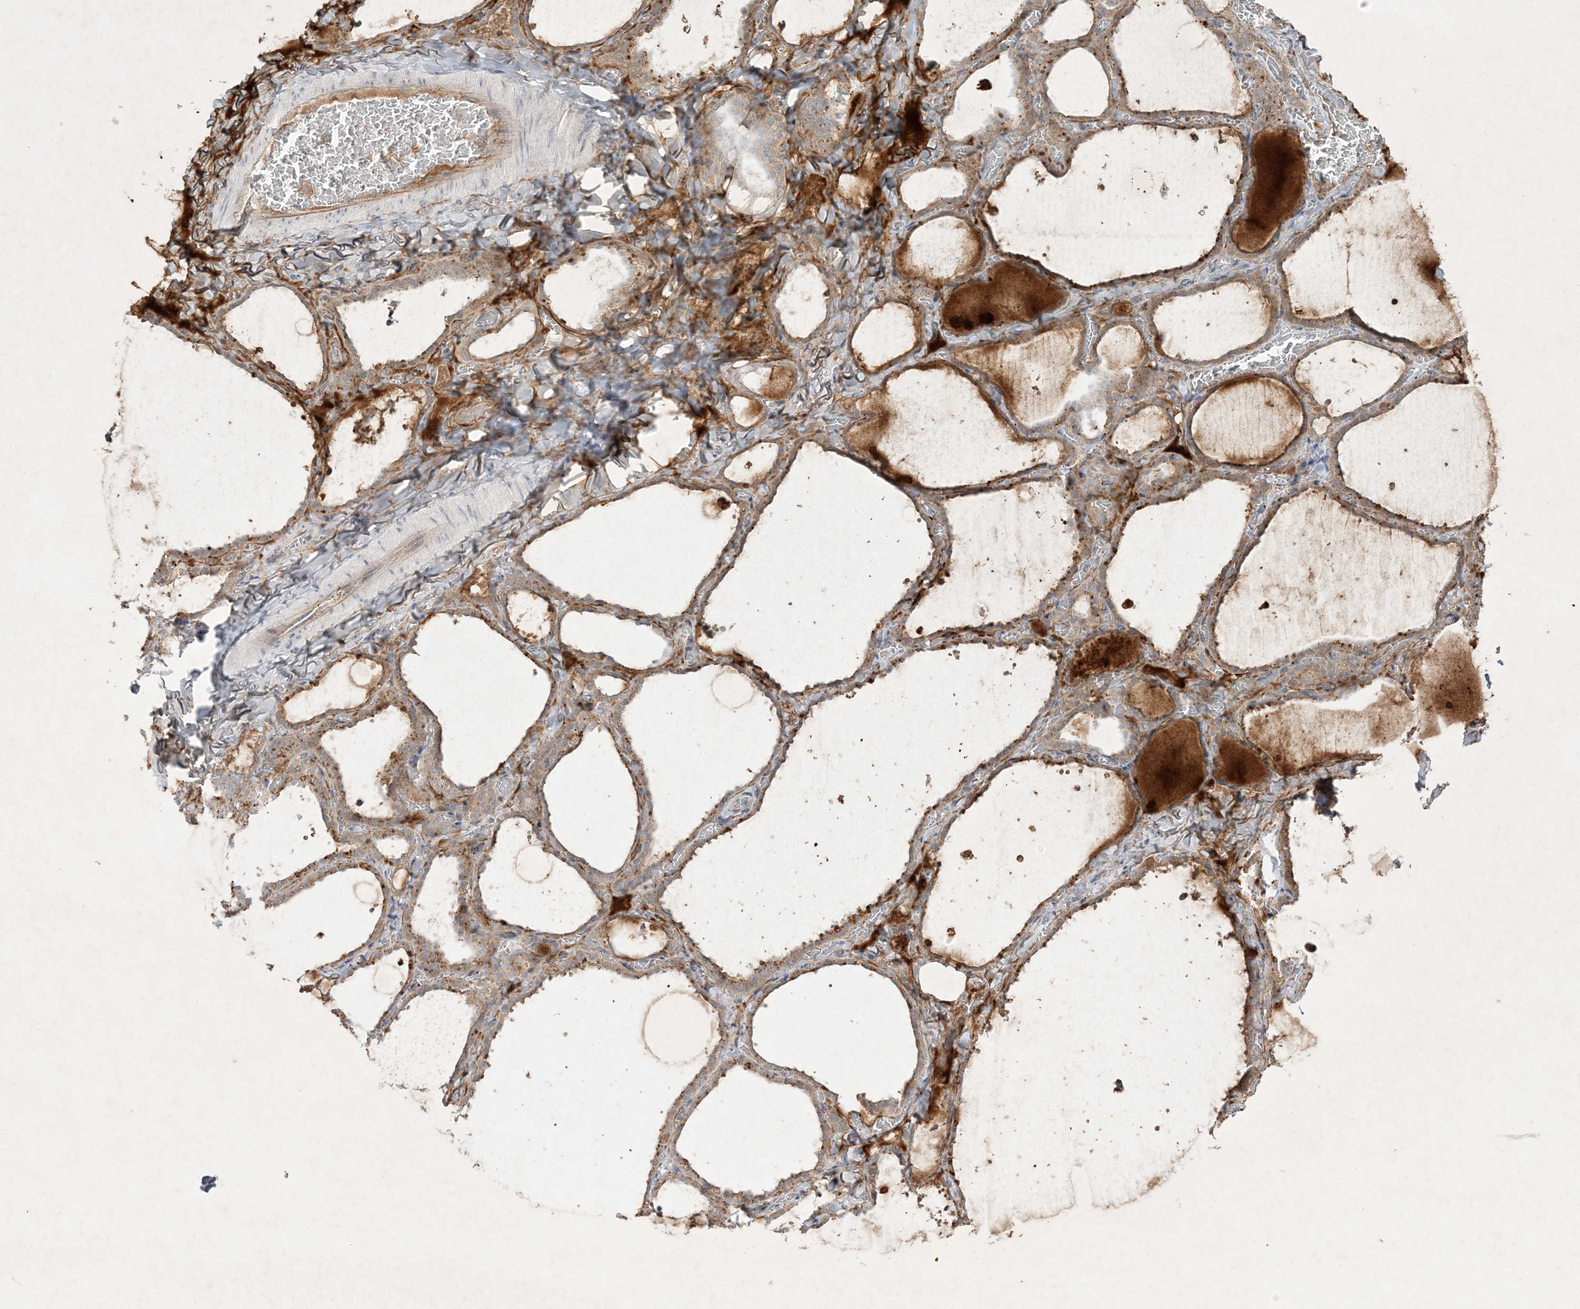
{"staining": {"intensity": "moderate", "quantity": ">75%", "location": "cytoplasmic/membranous"}, "tissue": "thyroid gland", "cell_type": "Glandular cells", "image_type": "normal", "snomed": [{"axis": "morphology", "description": "Normal tissue, NOS"}, {"axis": "topography", "description": "Thyroid gland"}], "caption": "IHC (DAB (3,3'-diaminobenzidine)) staining of normal human thyroid gland shows moderate cytoplasmic/membranous protein positivity in approximately >75% of glandular cells. (IHC, brightfield microscopy, high magnification).", "gene": "PRSS36", "patient": {"sex": "female", "age": 22}}